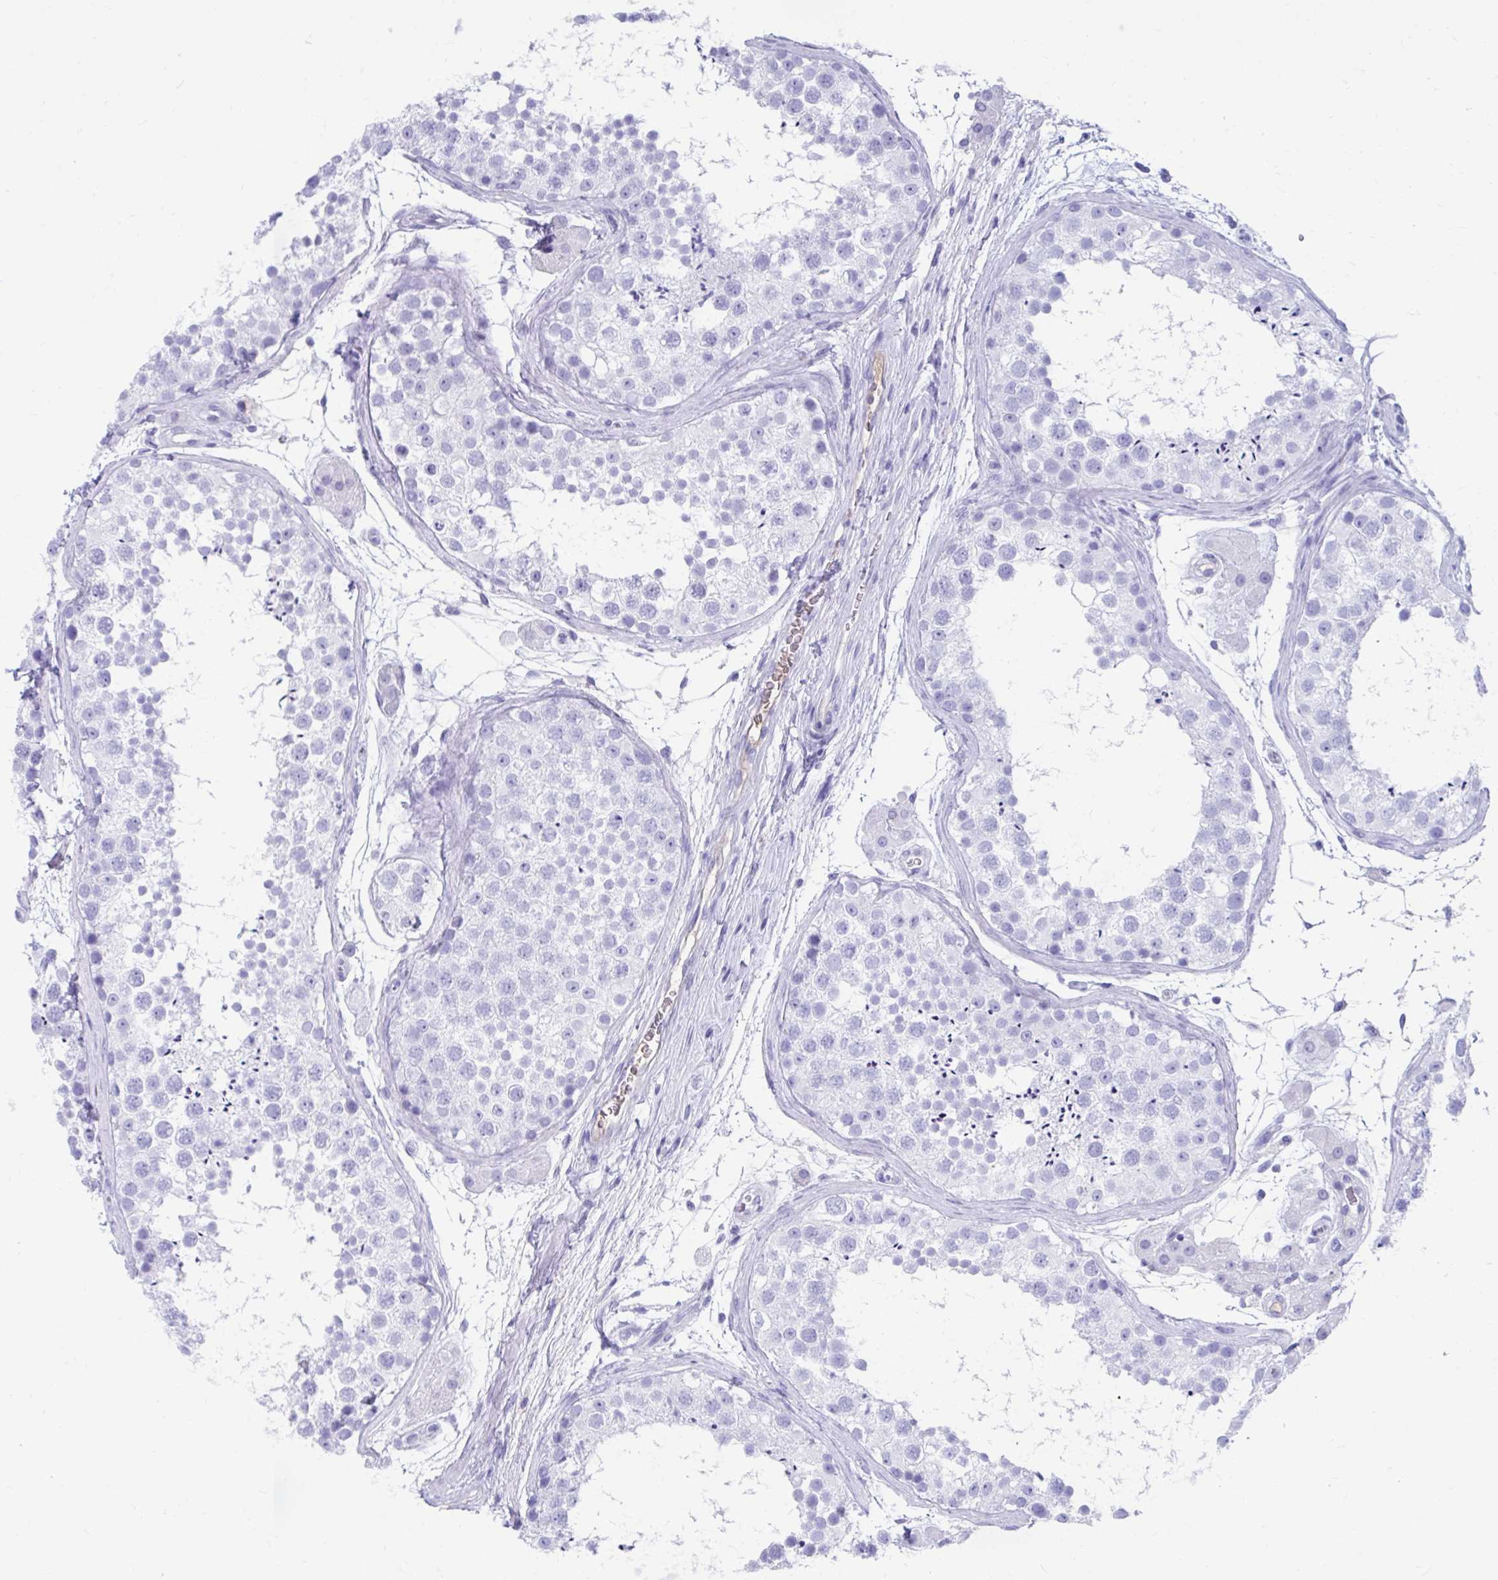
{"staining": {"intensity": "negative", "quantity": "none", "location": "none"}, "tissue": "testis", "cell_type": "Cells in seminiferous ducts", "image_type": "normal", "snomed": [{"axis": "morphology", "description": "Normal tissue, NOS"}, {"axis": "topography", "description": "Testis"}], "caption": "This is an immunohistochemistry (IHC) photomicrograph of unremarkable human testis. There is no staining in cells in seminiferous ducts.", "gene": "SMIM9", "patient": {"sex": "male", "age": 41}}